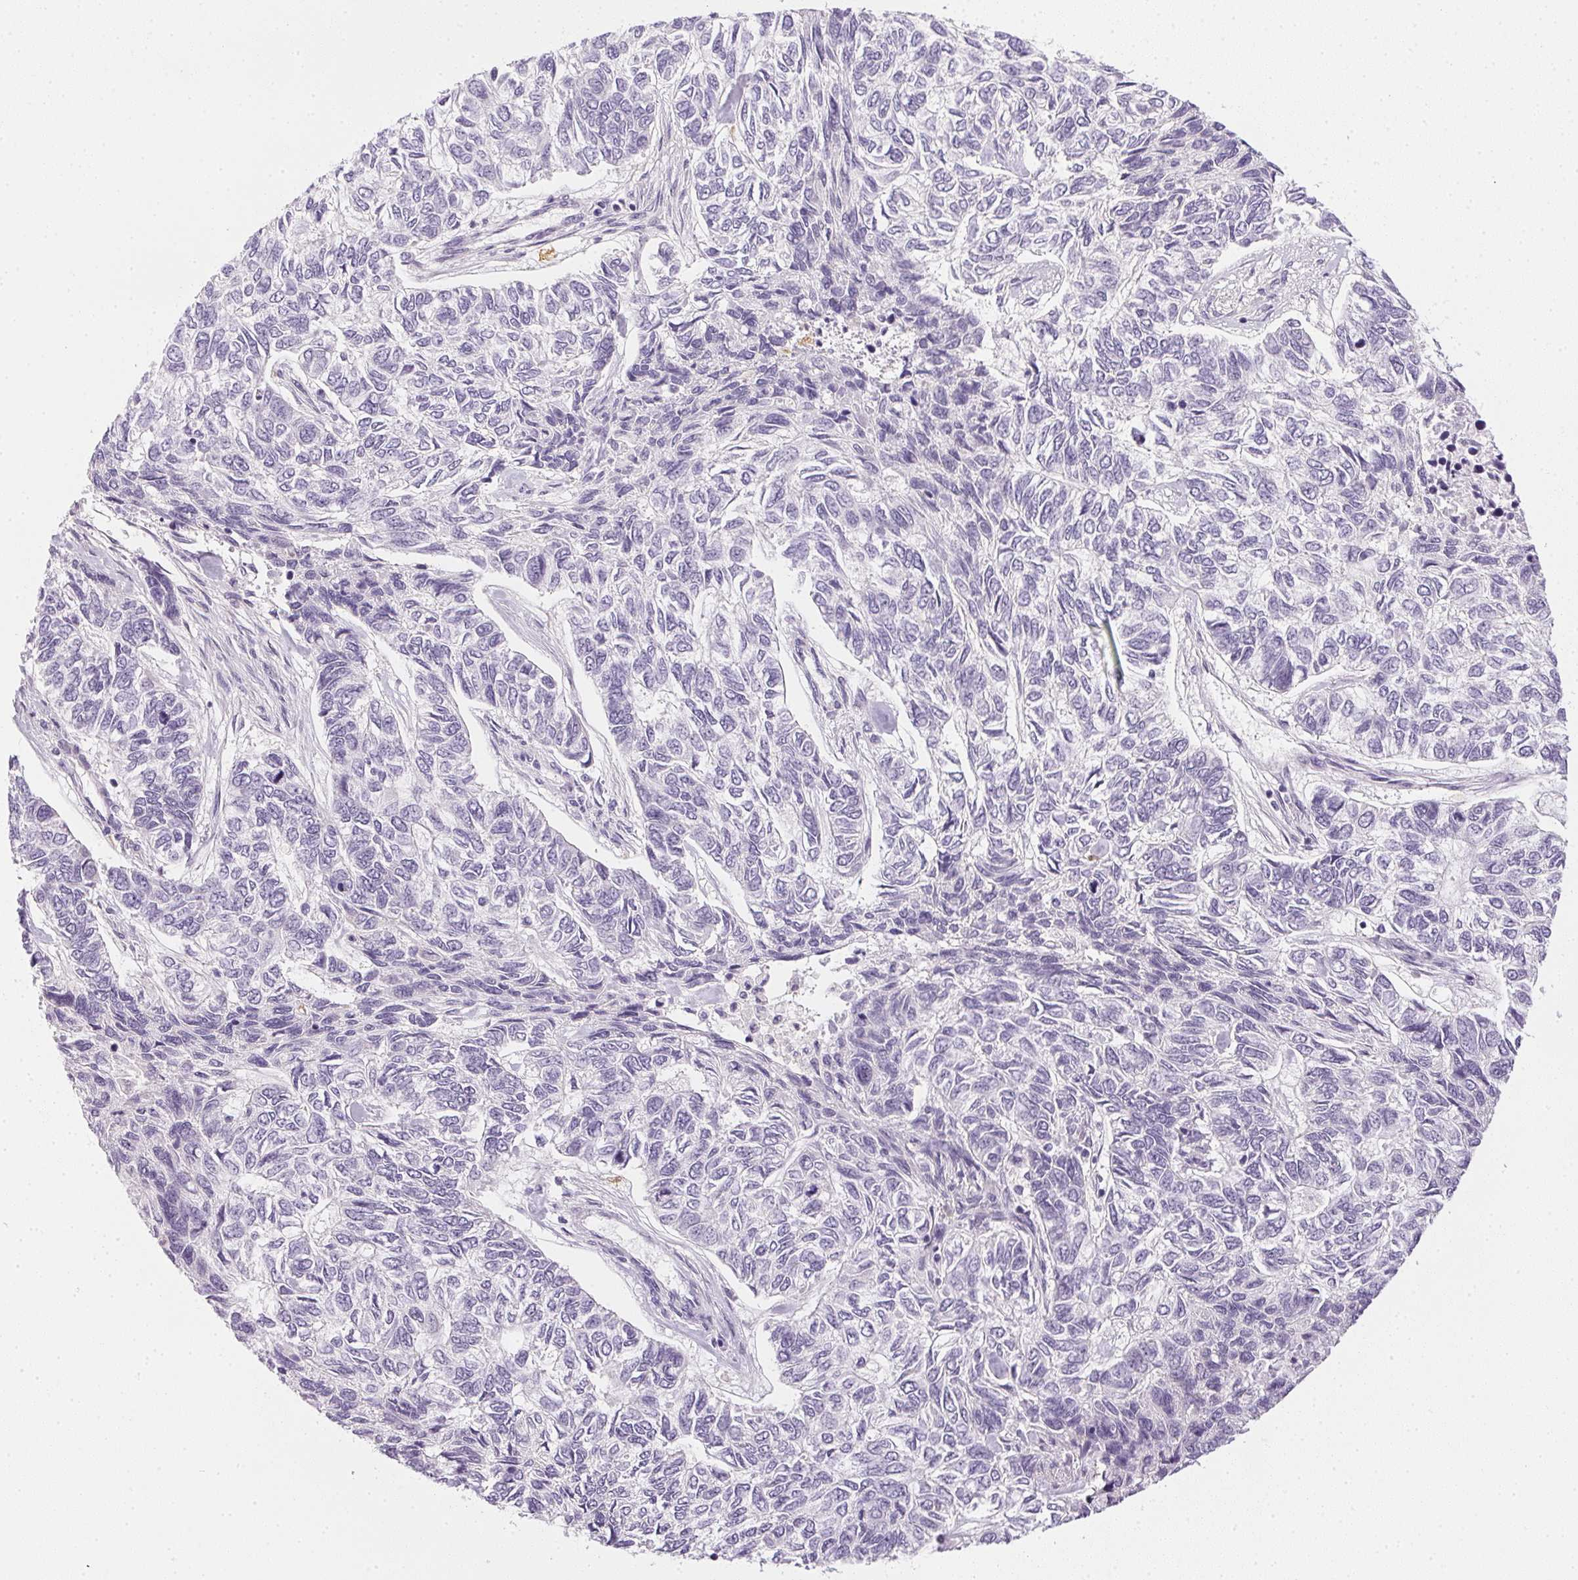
{"staining": {"intensity": "negative", "quantity": "none", "location": "none"}, "tissue": "skin cancer", "cell_type": "Tumor cells", "image_type": "cancer", "snomed": [{"axis": "morphology", "description": "Basal cell carcinoma"}, {"axis": "topography", "description": "Skin"}], "caption": "A histopathology image of human skin cancer (basal cell carcinoma) is negative for staining in tumor cells.", "gene": "GSDMC", "patient": {"sex": "female", "age": 65}}